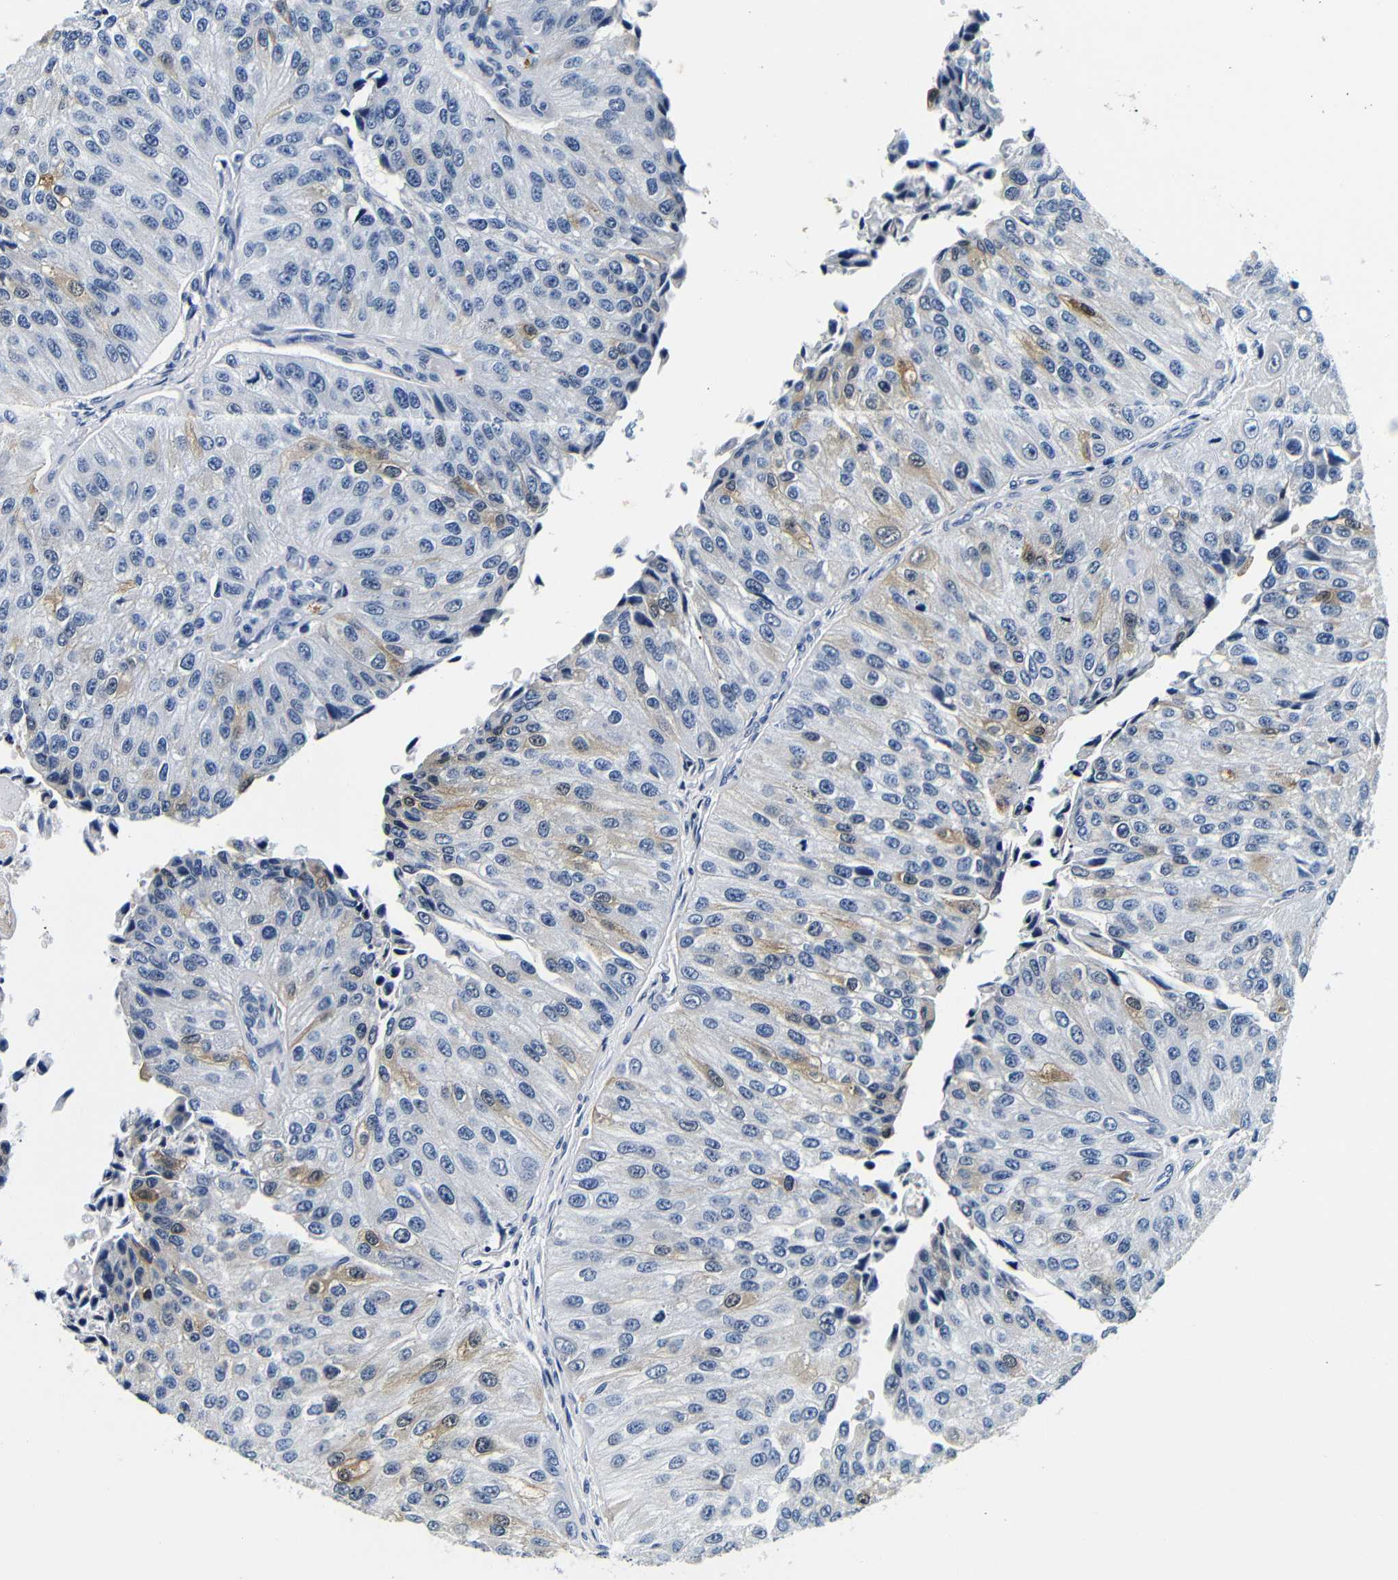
{"staining": {"intensity": "weak", "quantity": "<25%", "location": "cytoplasmic/membranous"}, "tissue": "urothelial cancer", "cell_type": "Tumor cells", "image_type": "cancer", "snomed": [{"axis": "morphology", "description": "Urothelial carcinoma, High grade"}, {"axis": "topography", "description": "Kidney"}, {"axis": "topography", "description": "Urinary bladder"}], "caption": "Urothelial cancer was stained to show a protein in brown. There is no significant expression in tumor cells.", "gene": "GP1BA", "patient": {"sex": "male", "age": 77}}